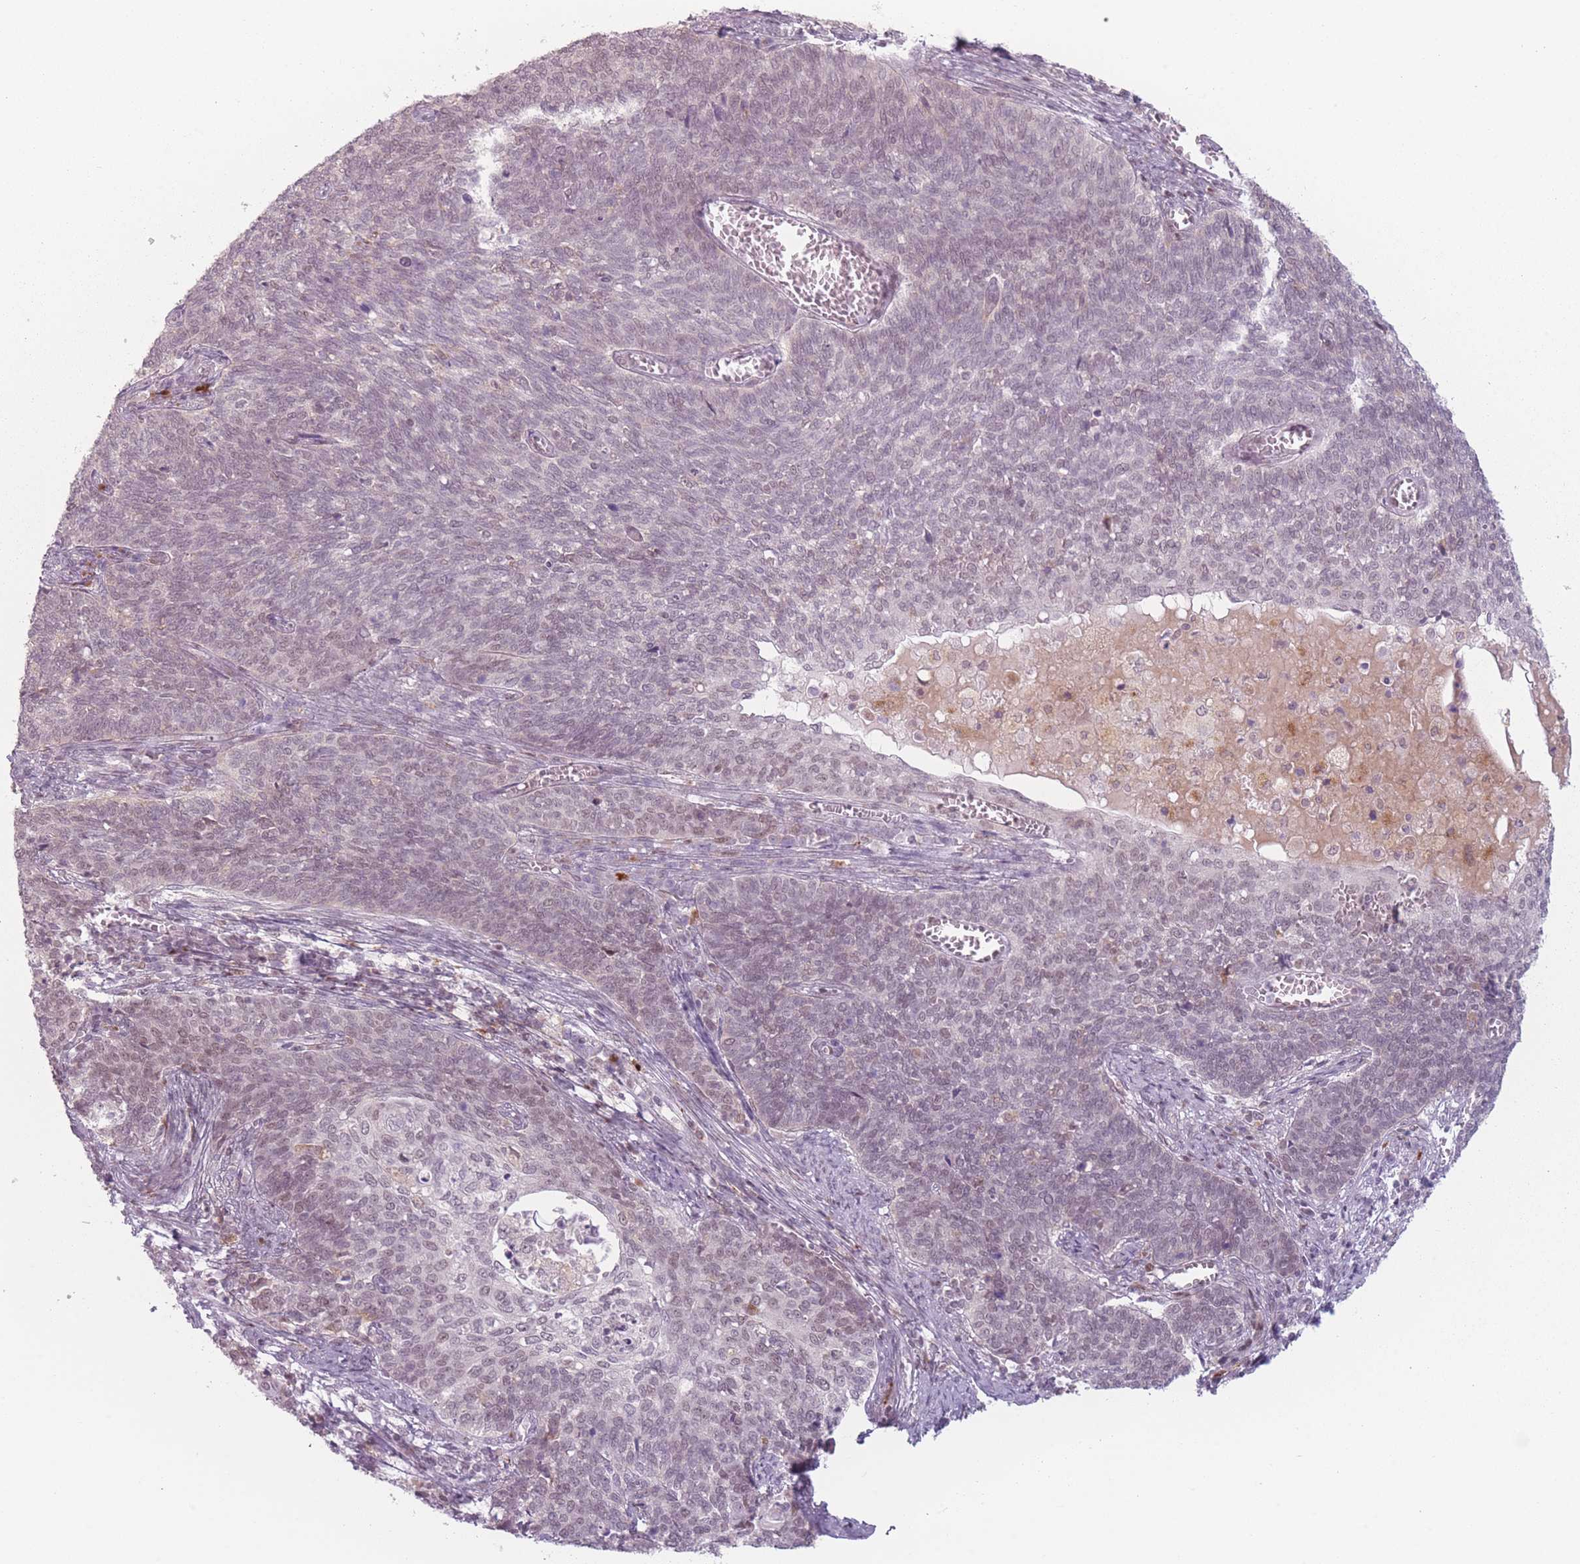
{"staining": {"intensity": "weak", "quantity": "25%-75%", "location": "nuclear"}, "tissue": "cervical cancer", "cell_type": "Tumor cells", "image_type": "cancer", "snomed": [{"axis": "morphology", "description": "Squamous cell carcinoma, NOS"}, {"axis": "topography", "description": "Cervix"}], "caption": "Tumor cells demonstrate weak nuclear staining in about 25%-75% of cells in cervical cancer (squamous cell carcinoma). (DAB (3,3'-diaminobenzidine) = brown stain, brightfield microscopy at high magnification).", "gene": "OR10C1", "patient": {"sex": "female", "age": 39}}